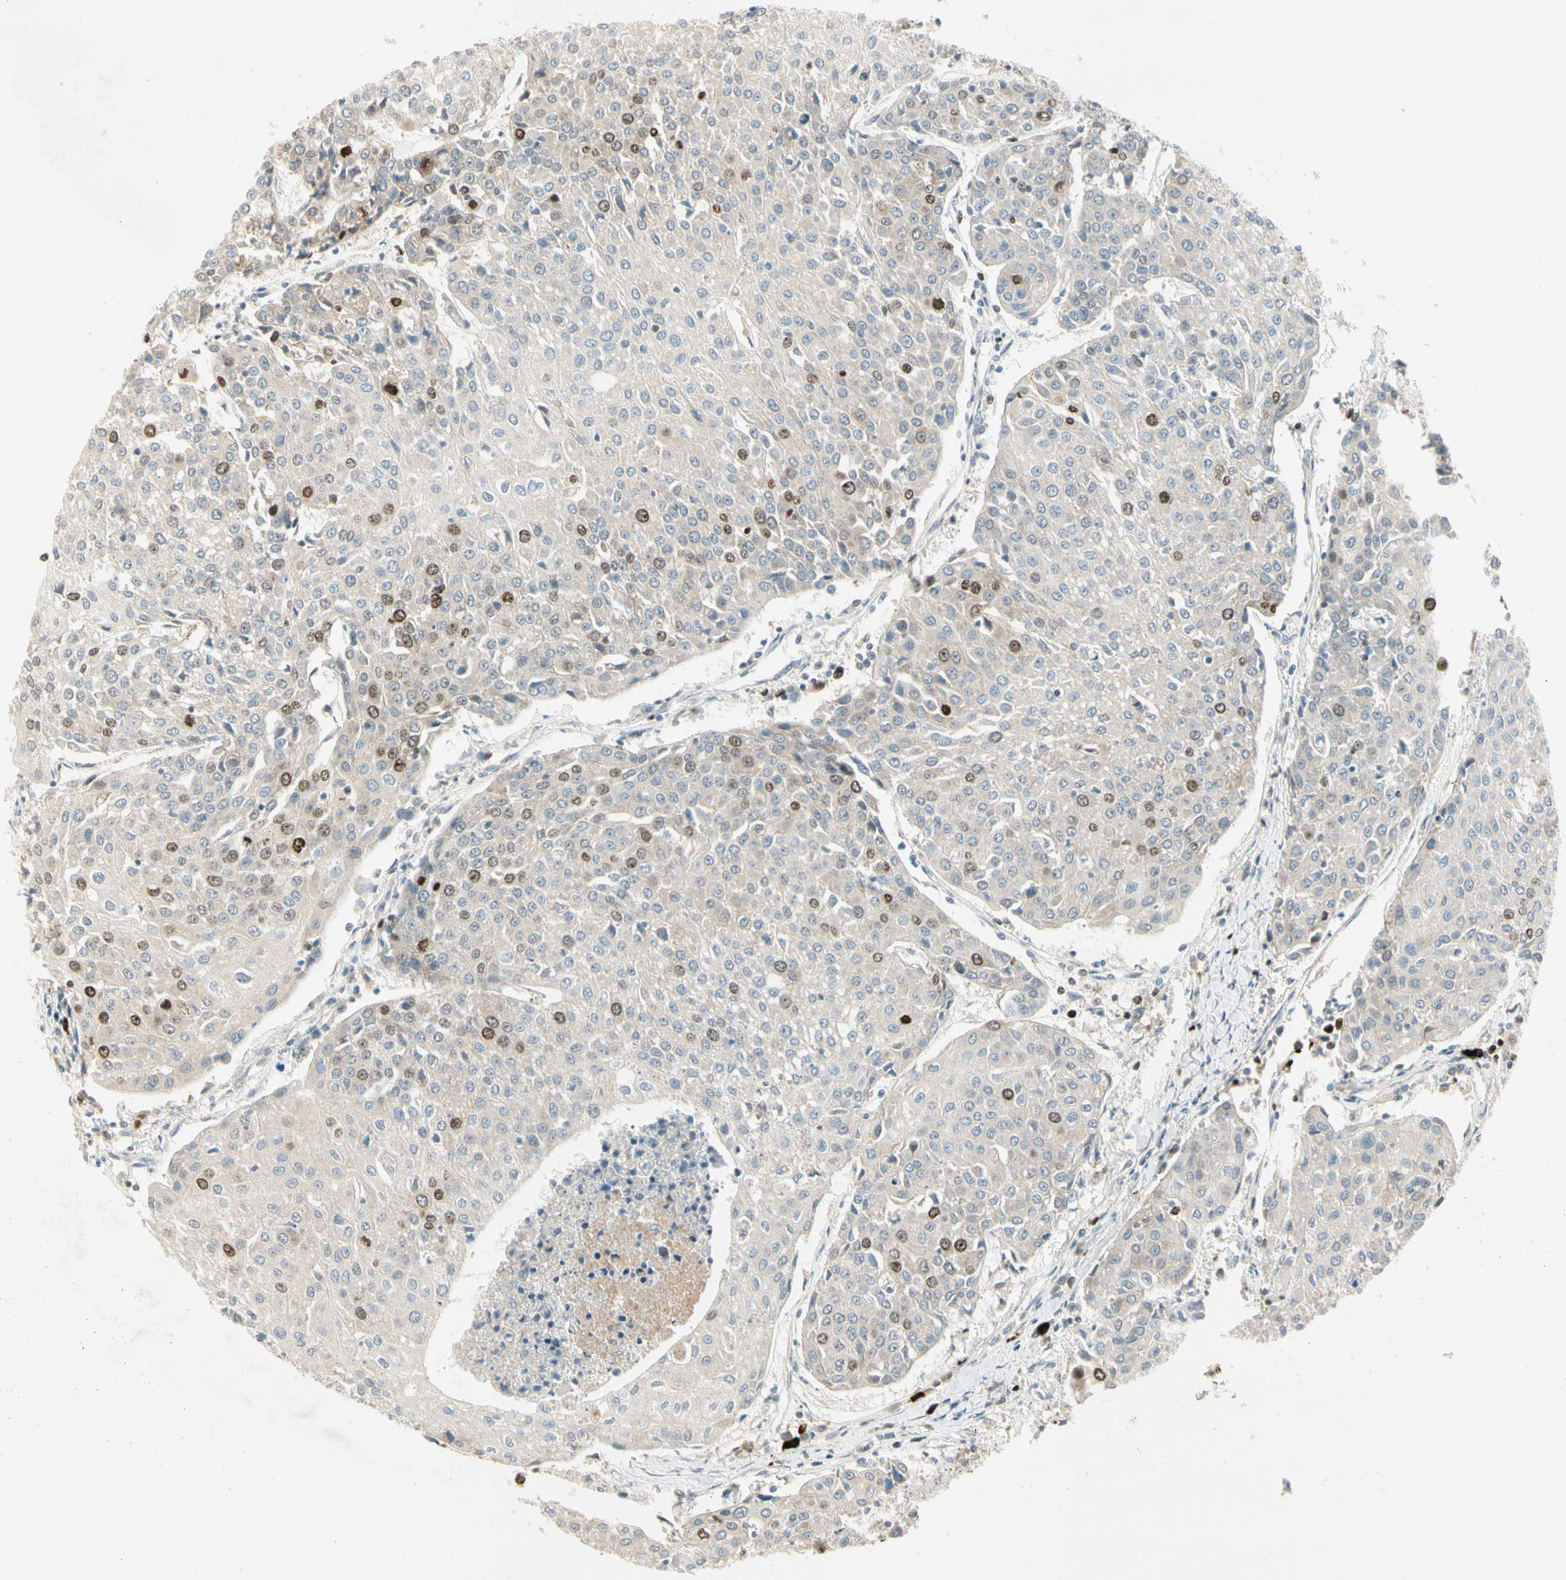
{"staining": {"intensity": "moderate", "quantity": "<25%", "location": "nuclear"}, "tissue": "urothelial cancer", "cell_type": "Tumor cells", "image_type": "cancer", "snomed": [{"axis": "morphology", "description": "Urothelial carcinoma, High grade"}, {"axis": "topography", "description": "Urinary bladder"}], "caption": "Protein analysis of urothelial cancer tissue reveals moderate nuclear positivity in about <25% of tumor cells.", "gene": "PITX1", "patient": {"sex": "female", "age": 85}}